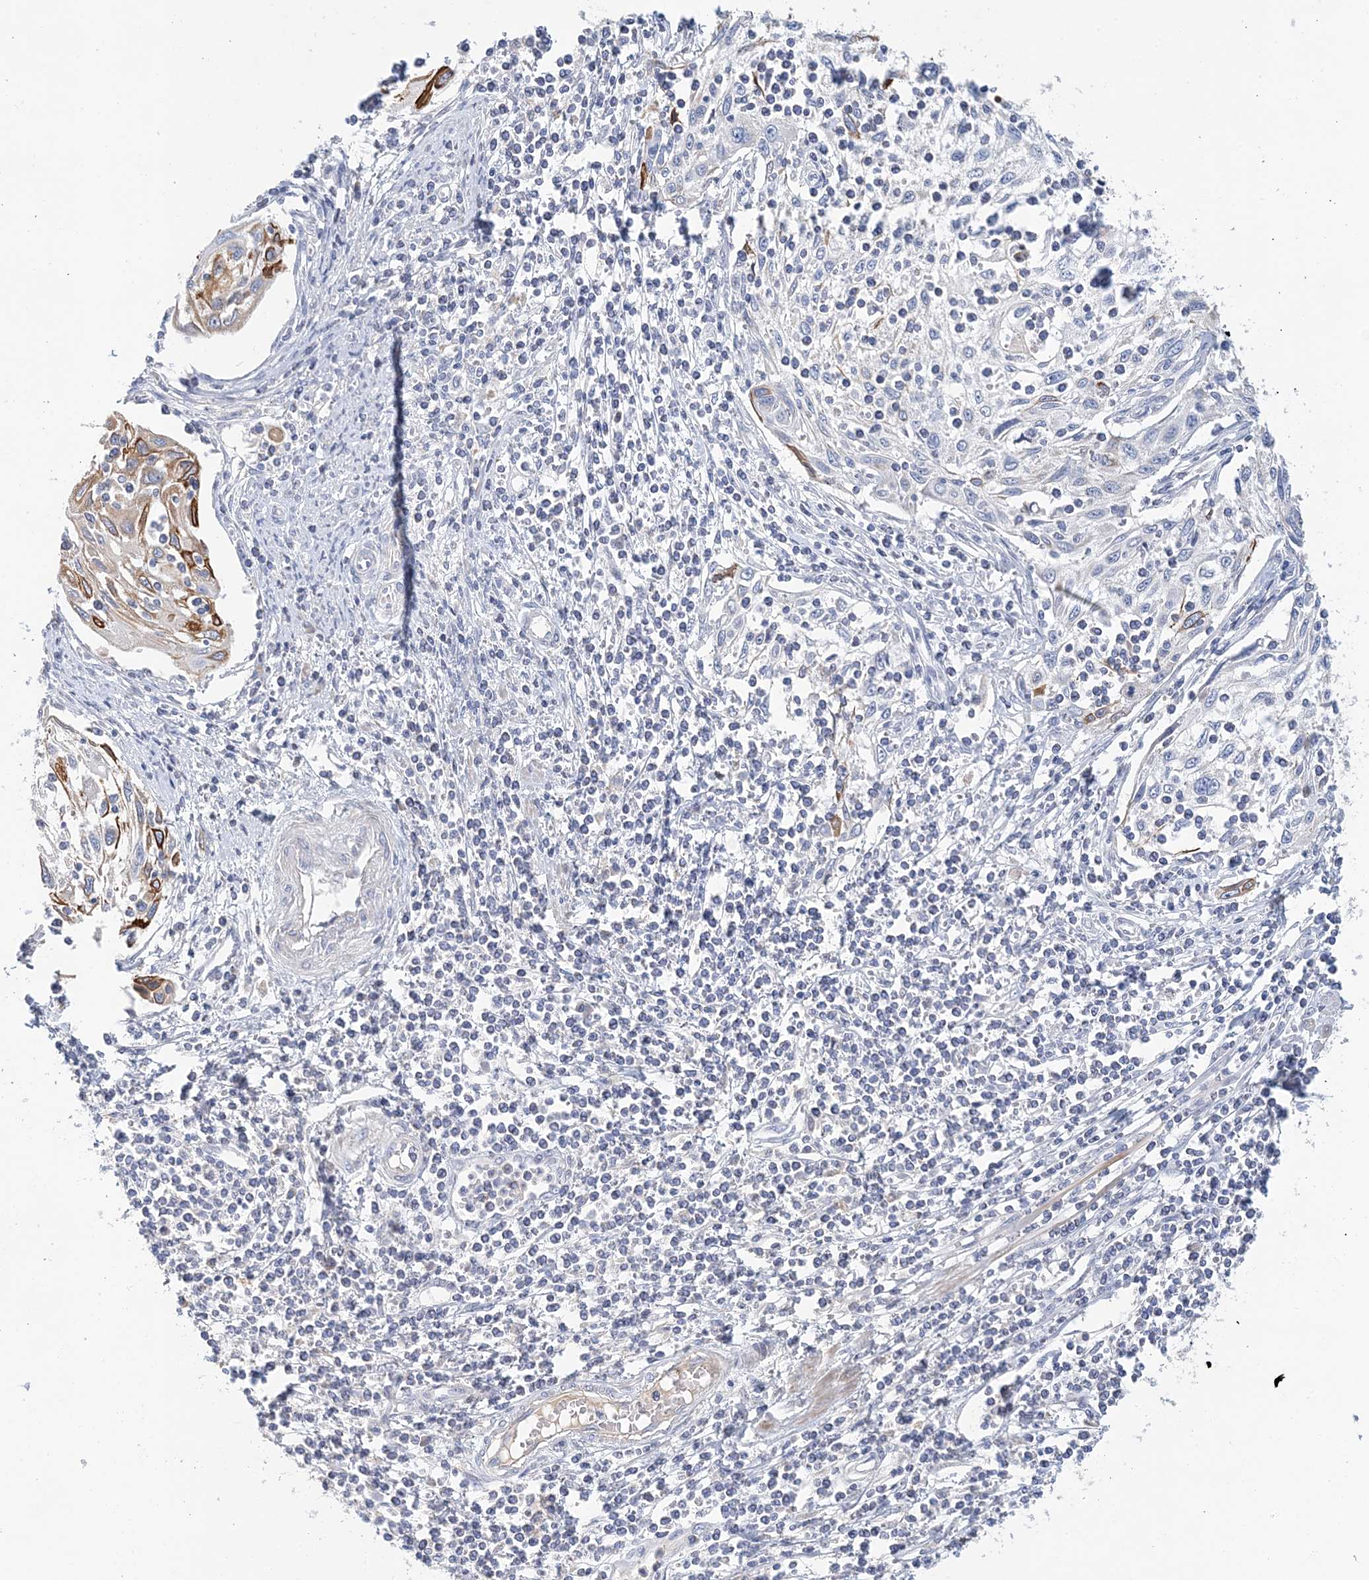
{"staining": {"intensity": "moderate", "quantity": "<25%", "location": "cytoplasmic/membranous"}, "tissue": "cervical cancer", "cell_type": "Tumor cells", "image_type": "cancer", "snomed": [{"axis": "morphology", "description": "Squamous cell carcinoma, NOS"}, {"axis": "topography", "description": "Cervix"}], "caption": "Immunohistochemical staining of cervical cancer shows low levels of moderate cytoplasmic/membranous staining in approximately <25% of tumor cells.", "gene": "LRRIQ4", "patient": {"sex": "female", "age": 70}}